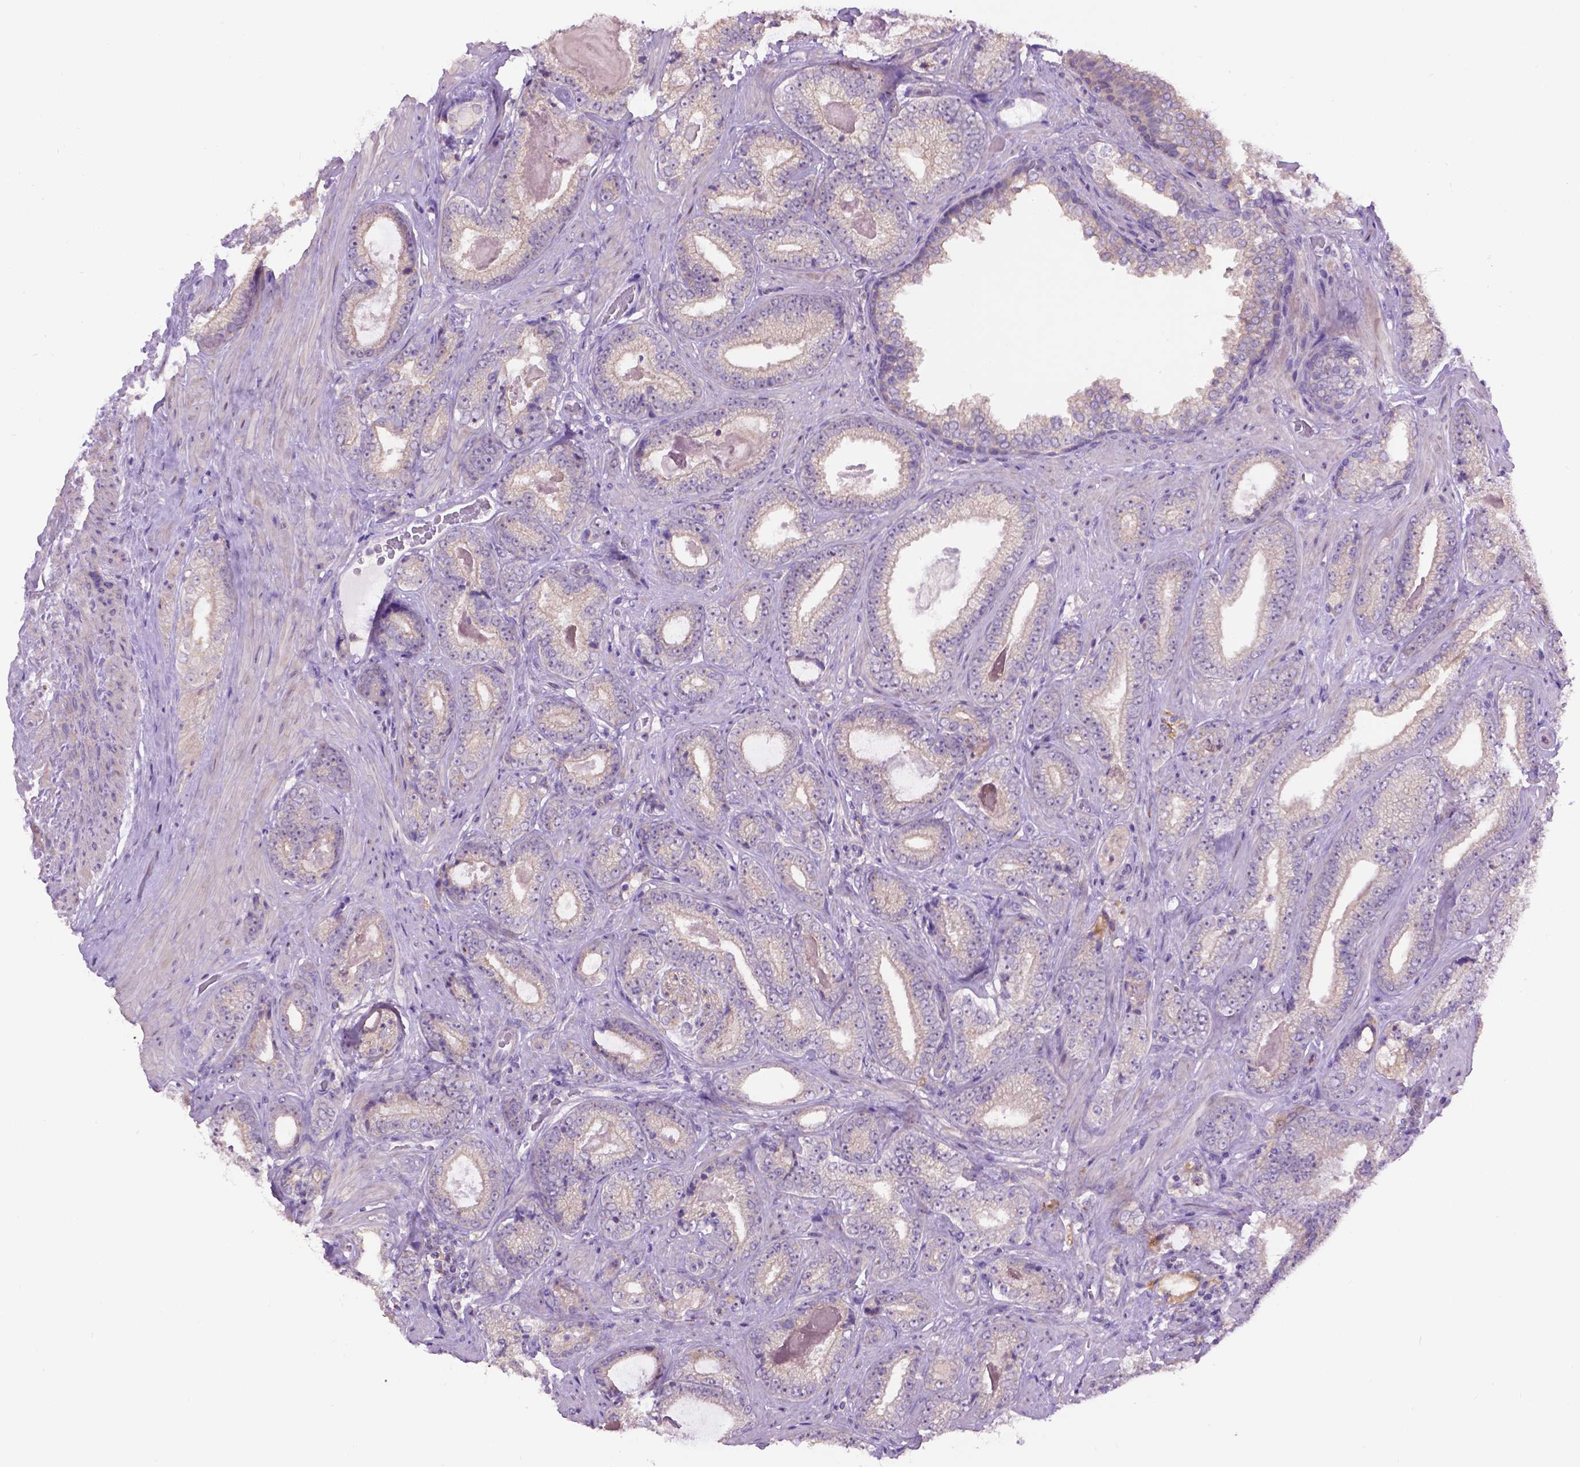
{"staining": {"intensity": "negative", "quantity": "none", "location": "none"}, "tissue": "prostate cancer", "cell_type": "Tumor cells", "image_type": "cancer", "snomed": [{"axis": "morphology", "description": "Adenocarcinoma, Low grade"}, {"axis": "topography", "description": "Prostate"}], "caption": "DAB (3,3'-diaminobenzidine) immunohistochemical staining of human prostate adenocarcinoma (low-grade) demonstrates no significant staining in tumor cells.", "gene": "CDH7", "patient": {"sex": "male", "age": 61}}